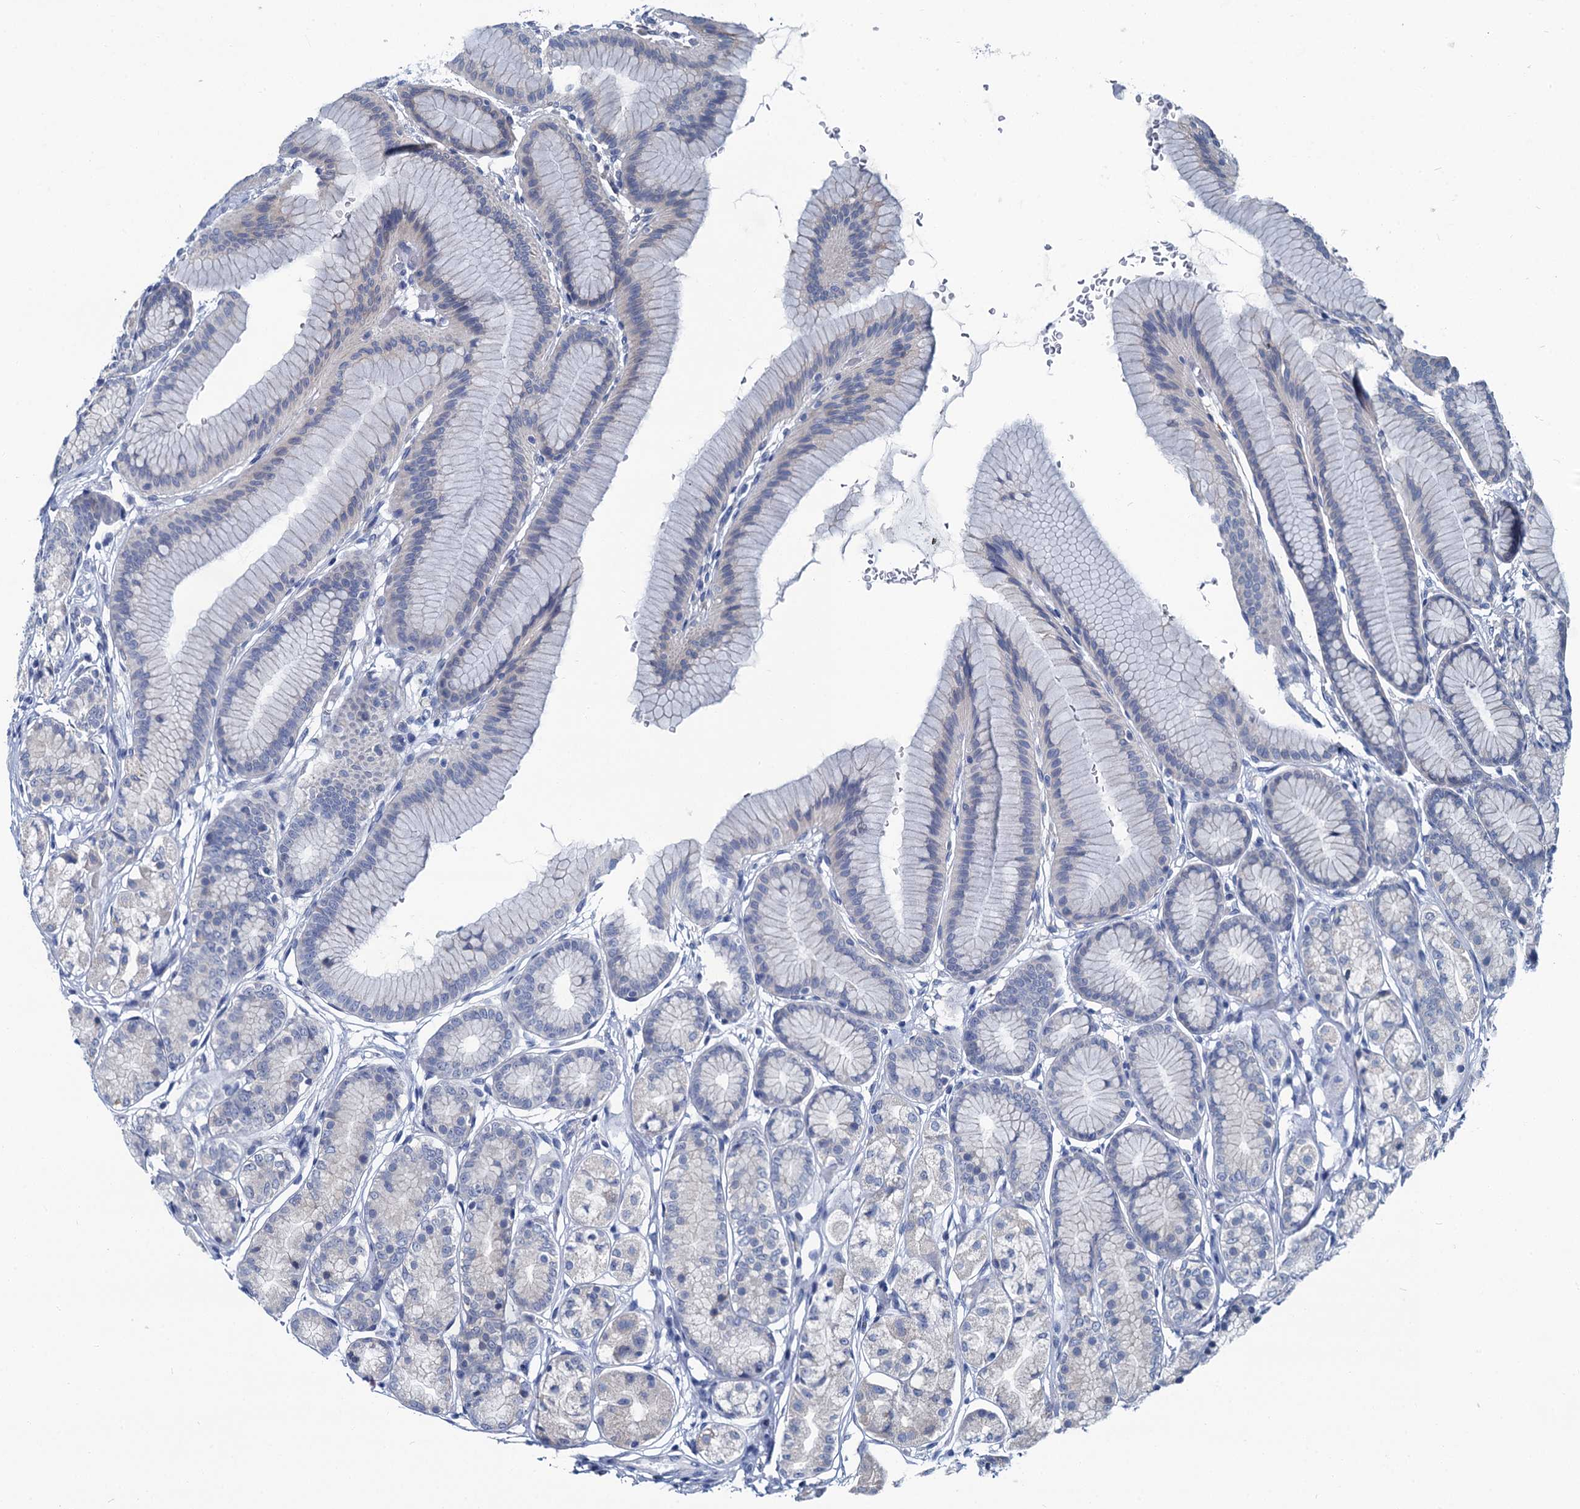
{"staining": {"intensity": "negative", "quantity": "none", "location": "none"}, "tissue": "stomach", "cell_type": "Glandular cells", "image_type": "normal", "snomed": [{"axis": "morphology", "description": "Normal tissue, NOS"}, {"axis": "morphology", "description": "Adenocarcinoma, NOS"}, {"axis": "morphology", "description": "Adenocarcinoma, High grade"}, {"axis": "topography", "description": "Stomach, upper"}, {"axis": "topography", "description": "Stomach"}], "caption": "IHC image of unremarkable stomach: human stomach stained with DAB (3,3'-diaminobenzidine) shows no significant protein expression in glandular cells.", "gene": "MIOX", "patient": {"sex": "female", "age": 65}}